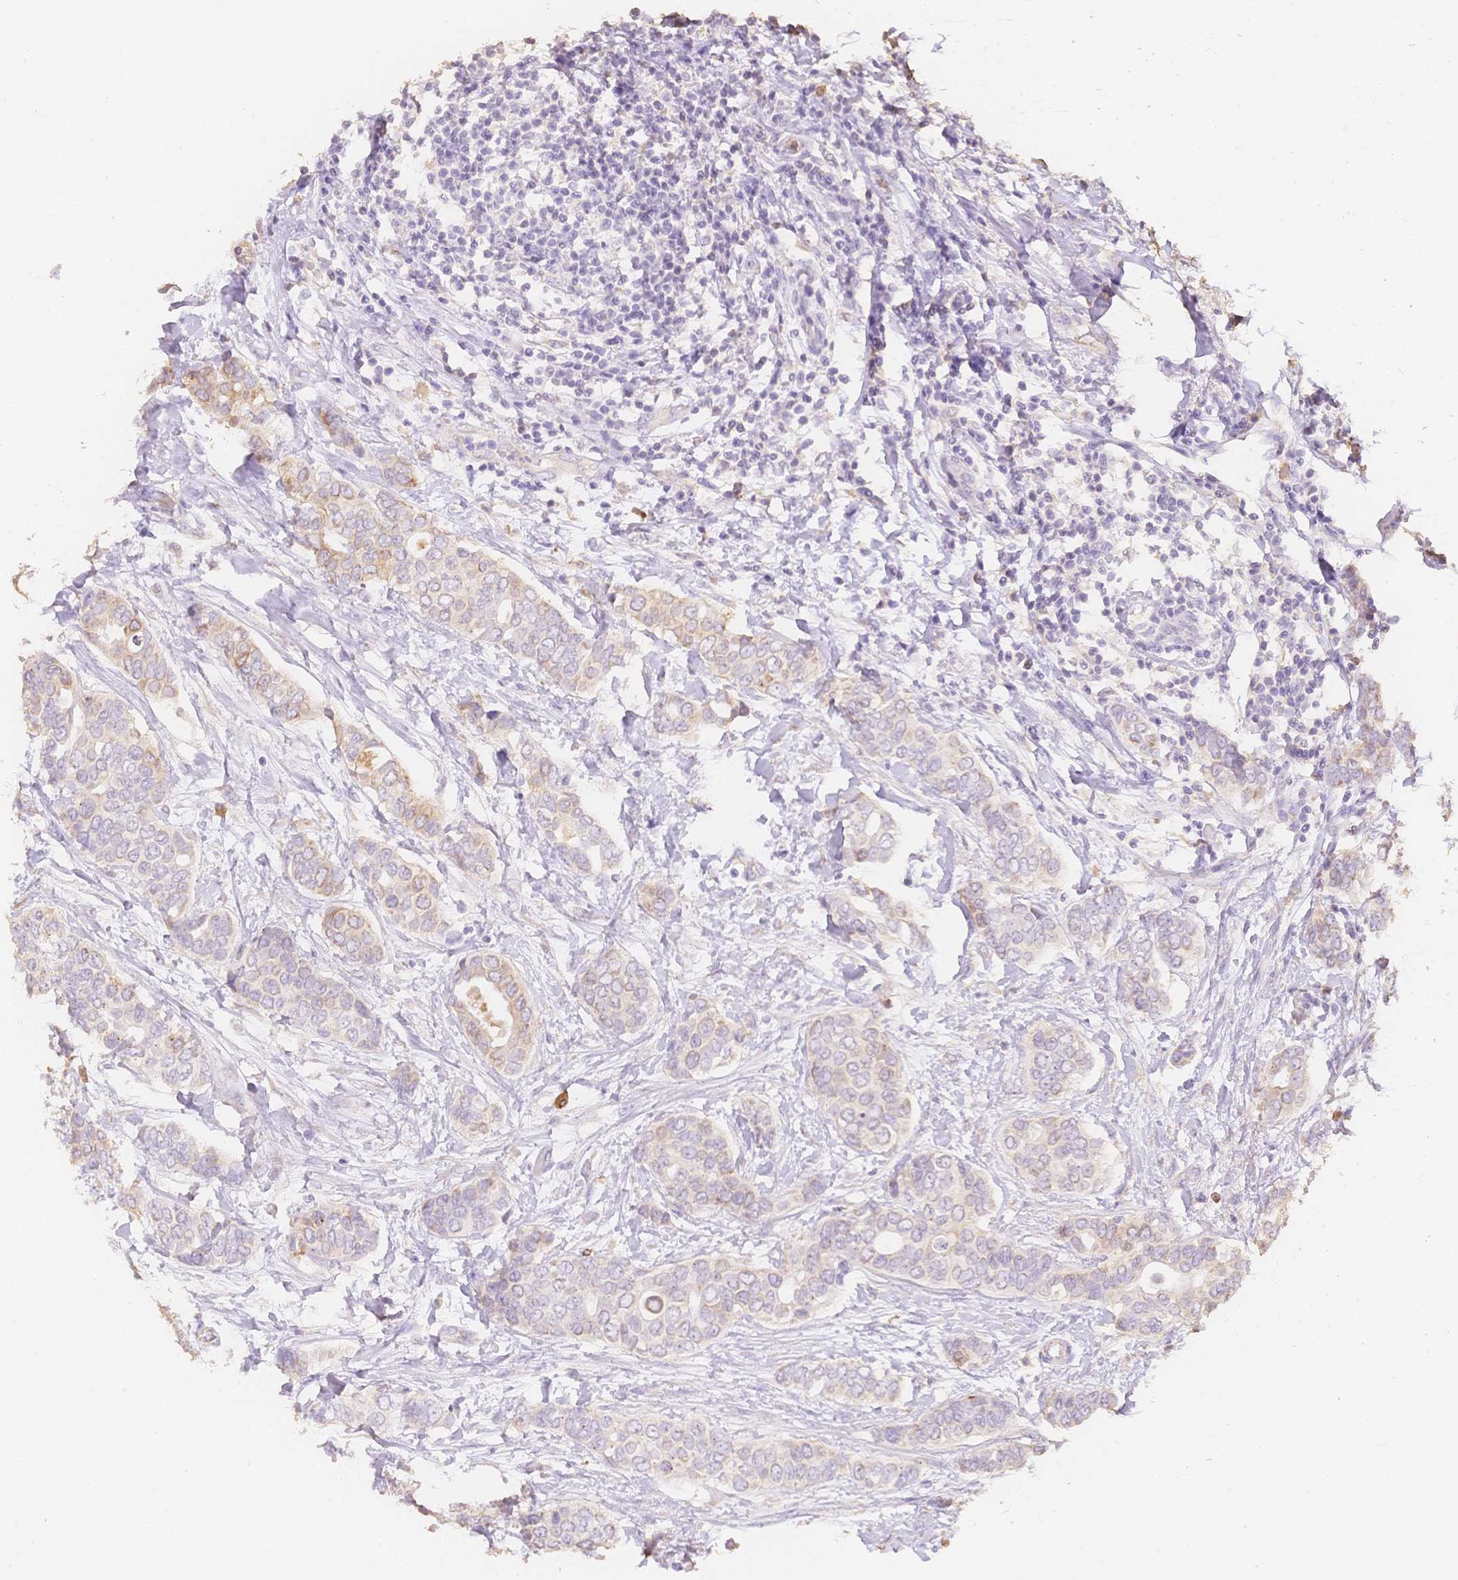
{"staining": {"intensity": "weak", "quantity": "25%-75%", "location": "cytoplasmic/membranous"}, "tissue": "breast cancer", "cell_type": "Tumor cells", "image_type": "cancer", "snomed": [{"axis": "morphology", "description": "Lobular carcinoma"}, {"axis": "topography", "description": "Breast"}], "caption": "There is low levels of weak cytoplasmic/membranous positivity in tumor cells of lobular carcinoma (breast), as demonstrated by immunohistochemical staining (brown color).", "gene": "MBOAT7", "patient": {"sex": "female", "age": 51}}